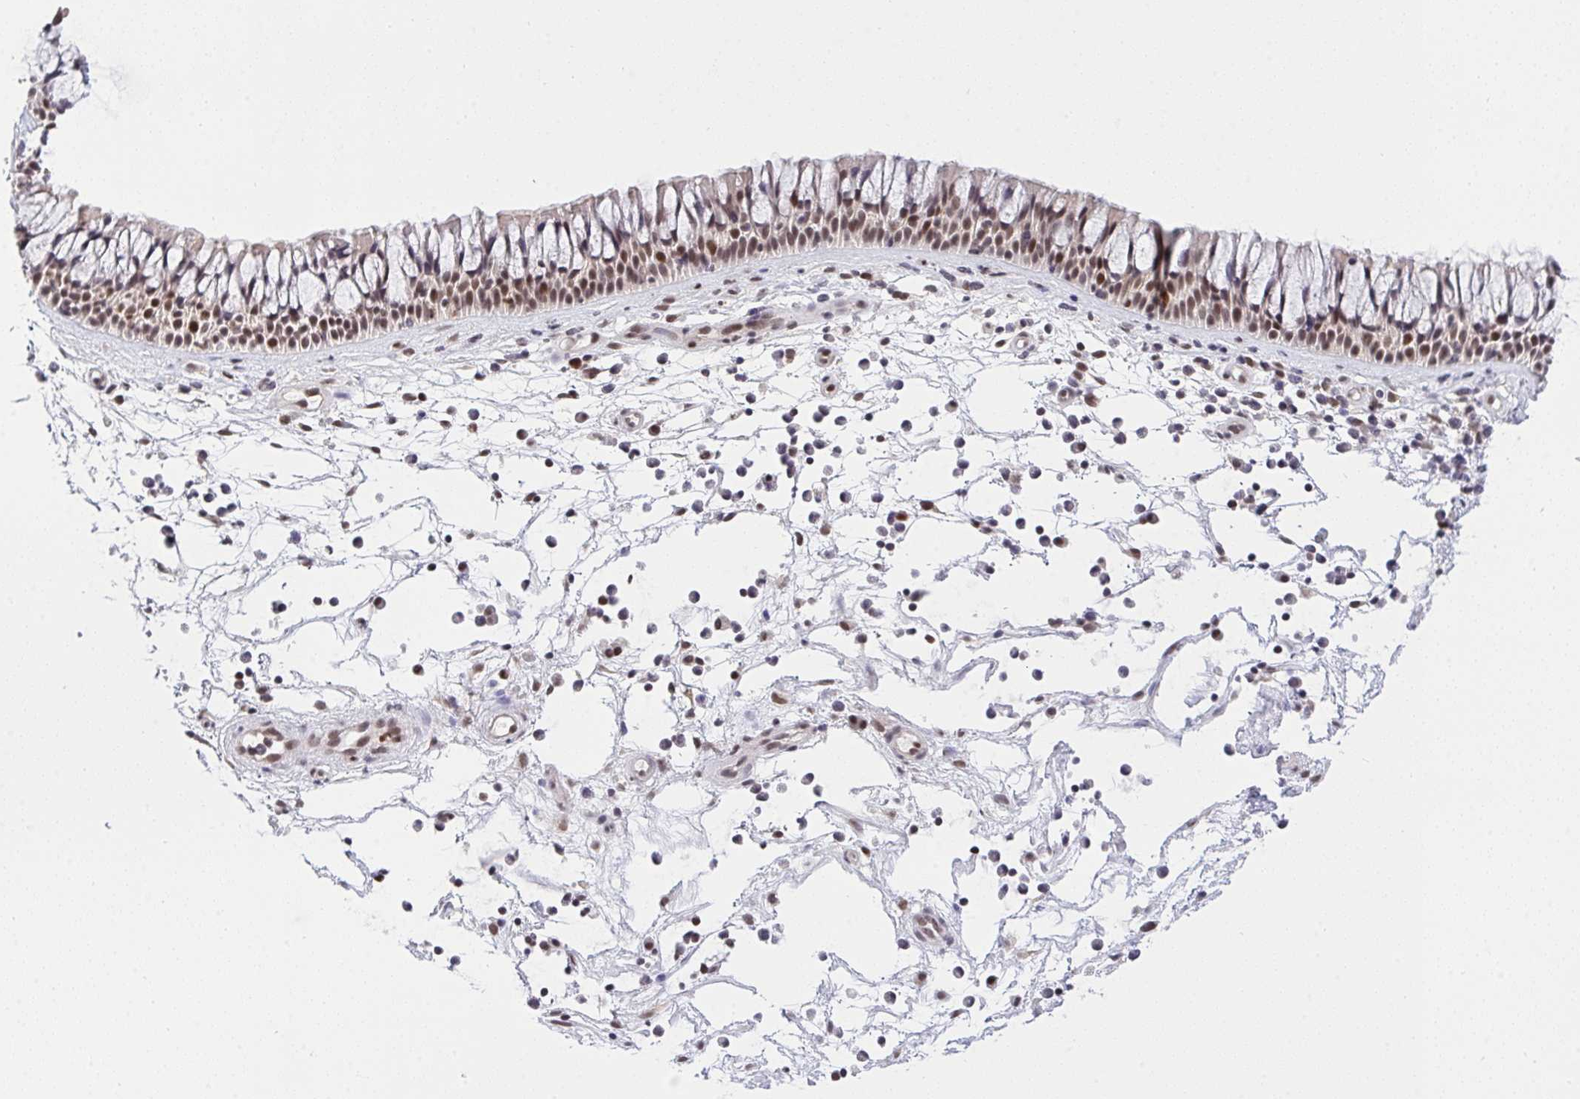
{"staining": {"intensity": "moderate", "quantity": ">75%", "location": "nuclear"}, "tissue": "nasopharynx", "cell_type": "Respiratory epithelial cells", "image_type": "normal", "snomed": [{"axis": "morphology", "description": "Normal tissue, NOS"}, {"axis": "topography", "description": "Nasopharynx"}], "caption": "An IHC photomicrograph of benign tissue is shown. Protein staining in brown shows moderate nuclear positivity in nasopharynx within respiratory epithelial cells. The staining is performed using DAB brown chromogen to label protein expression. The nuclei are counter-stained blue using hematoxylin.", "gene": "RFC4", "patient": {"sex": "male", "age": 56}}